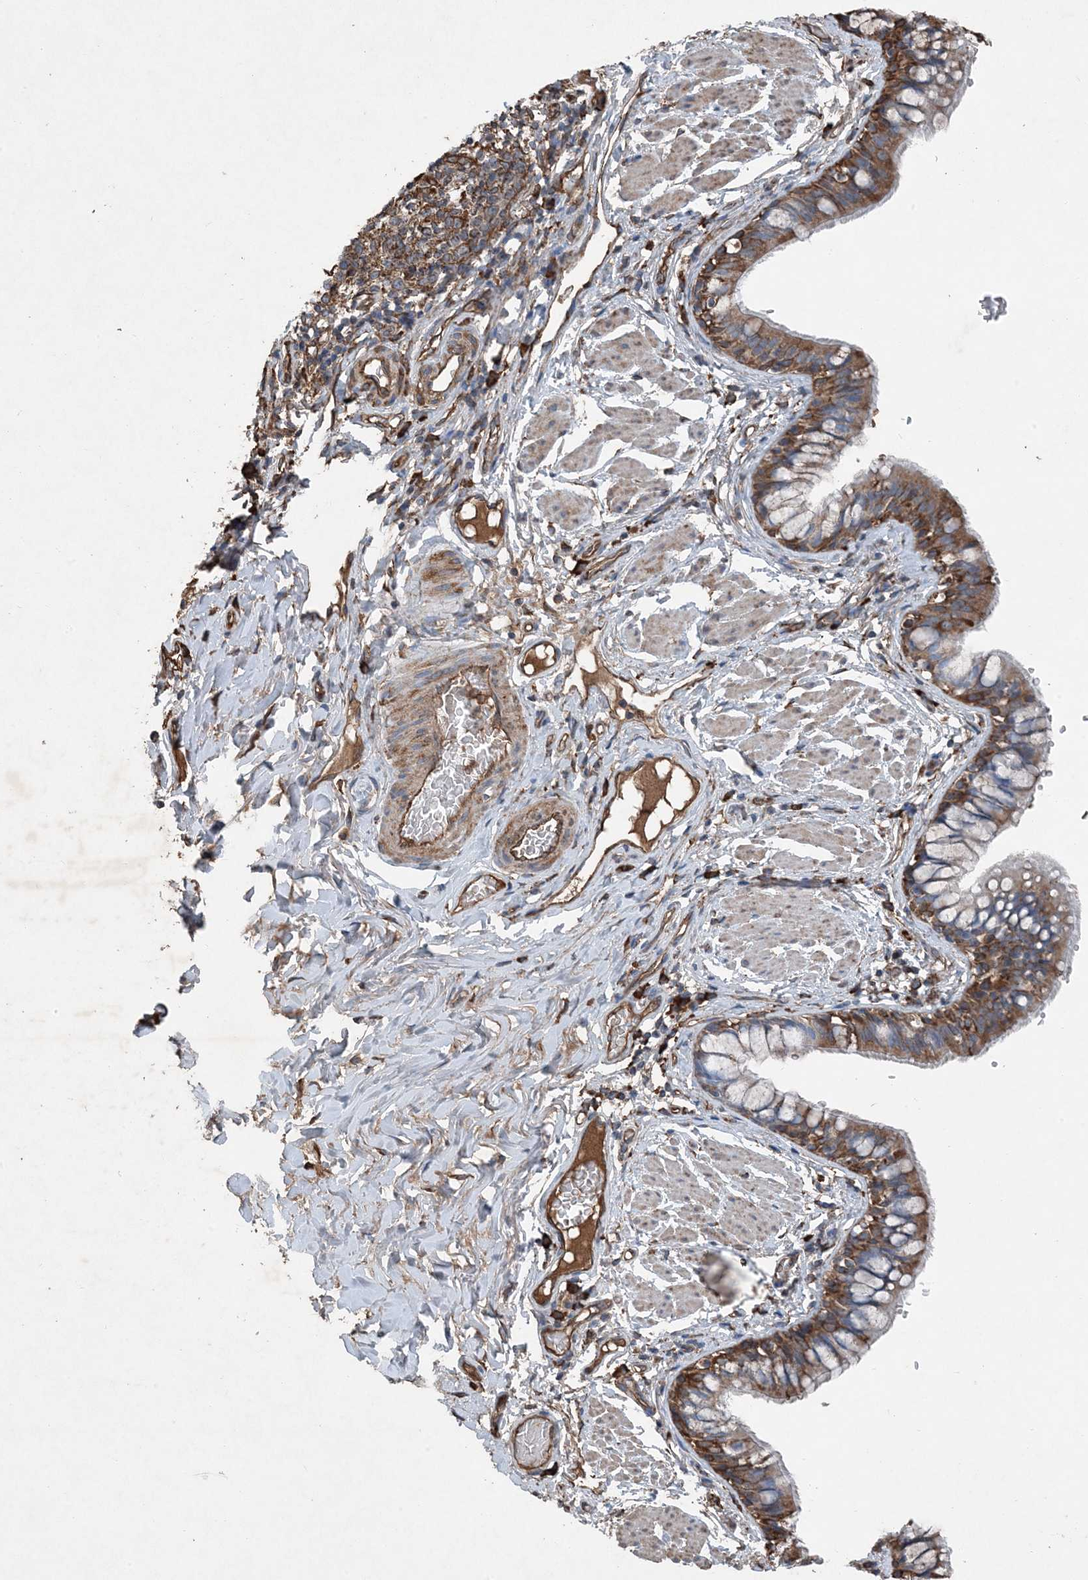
{"staining": {"intensity": "strong", "quantity": ">75%", "location": "cytoplasmic/membranous"}, "tissue": "bronchus", "cell_type": "Respiratory epithelial cells", "image_type": "normal", "snomed": [{"axis": "morphology", "description": "Normal tissue, NOS"}, {"axis": "topography", "description": "Cartilage tissue"}, {"axis": "topography", "description": "Bronchus"}], "caption": "Immunohistochemical staining of unremarkable human bronchus reveals strong cytoplasmic/membranous protein staining in approximately >75% of respiratory epithelial cells. Ihc stains the protein of interest in brown and the nuclei are stained blue.", "gene": "PDIA6", "patient": {"sex": "female", "age": 36}}